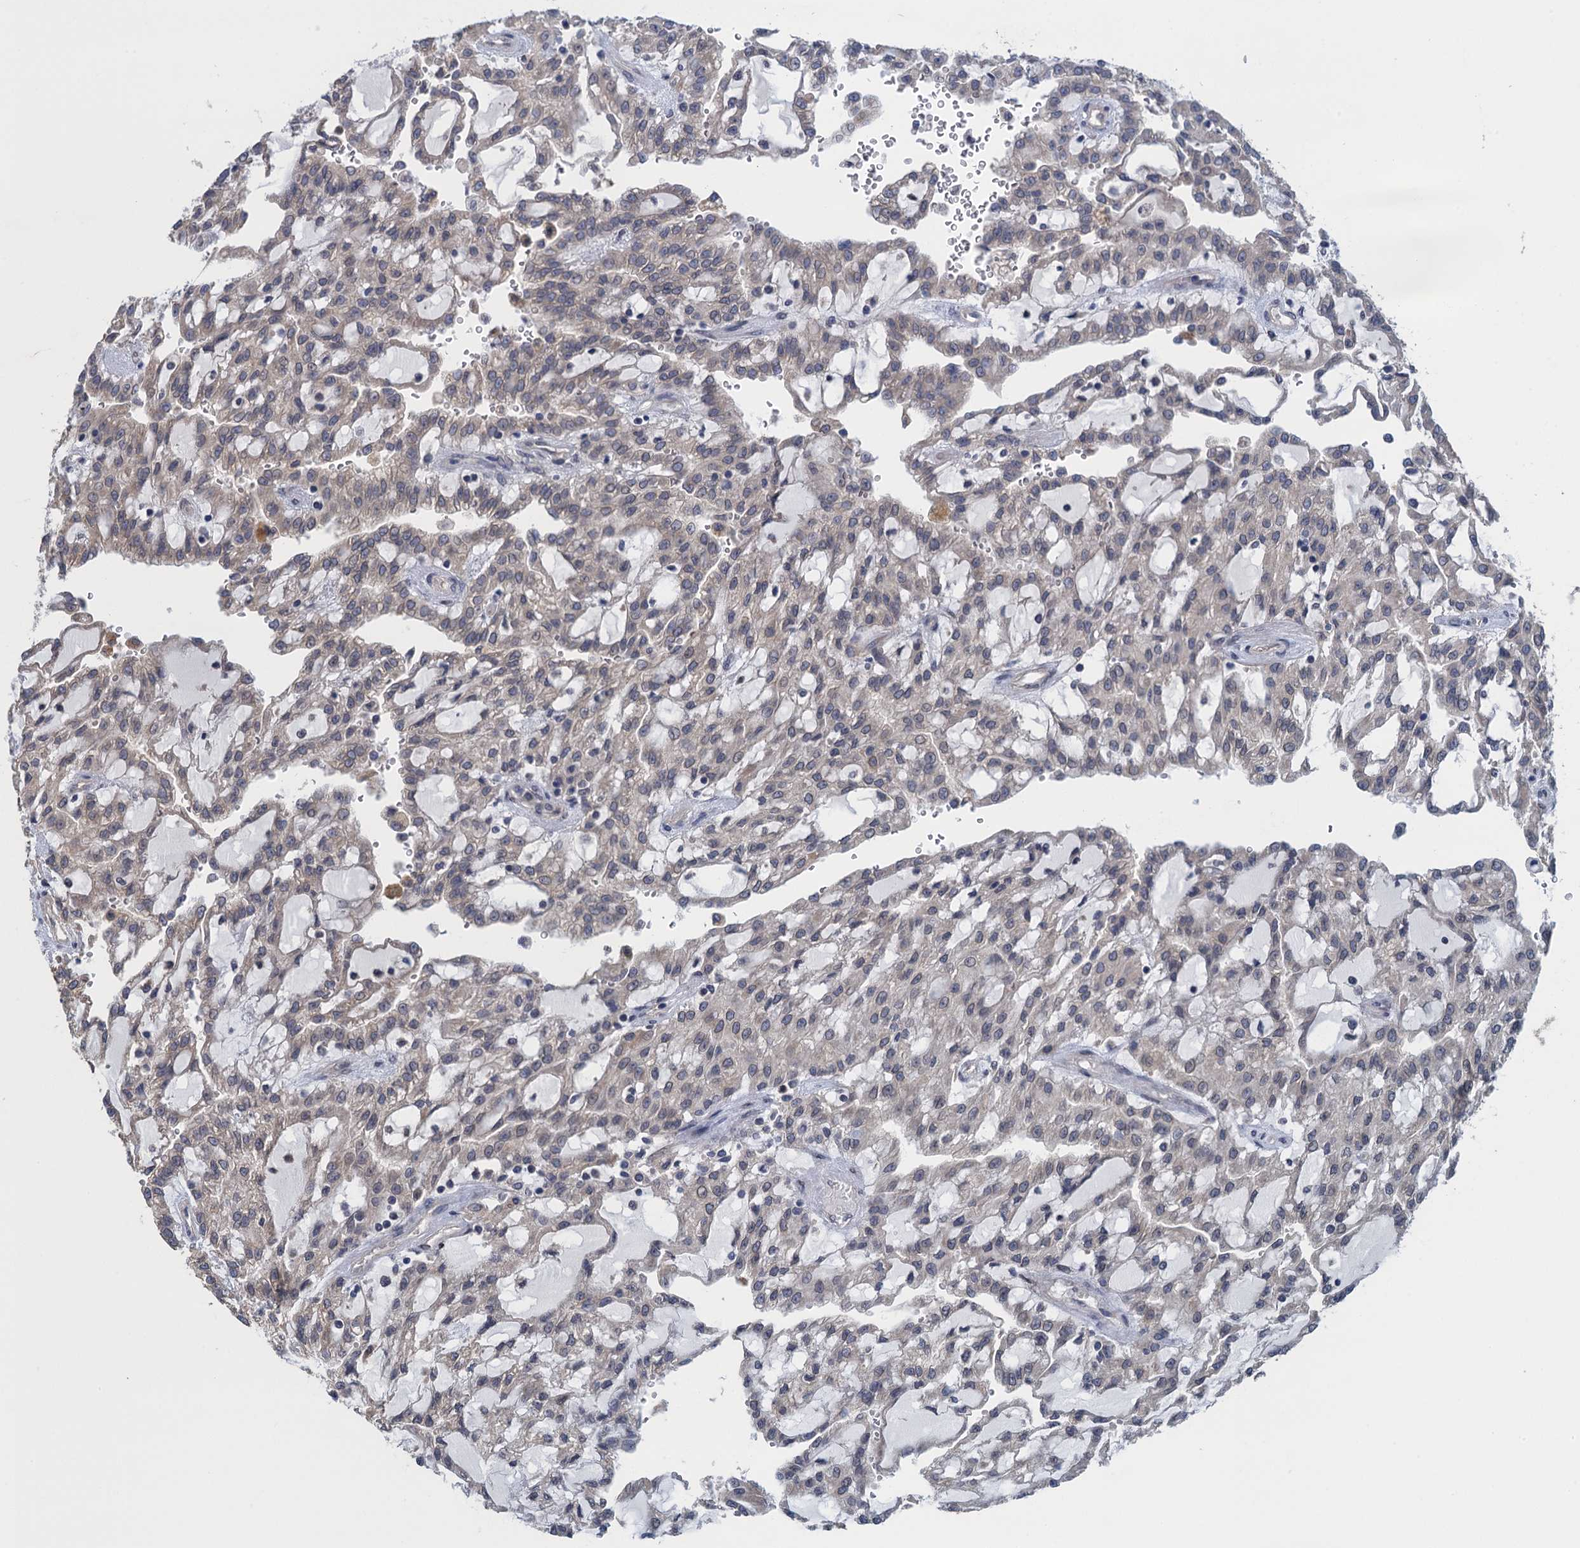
{"staining": {"intensity": "weak", "quantity": "<25%", "location": "cytoplasmic/membranous"}, "tissue": "renal cancer", "cell_type": "Tumor cells", "image_type": "cancer", "snomed": [{"axis": "morphology", "description": "Adenocarcinoma, NOS"}, {"axis": "topography", "description": "Kidney"}], "caption": "IHC of renal adenocarcinoma shows no staining in tumor cells.", "gene": "CTU2", "patient": {"sex": "male", "age": 63}}